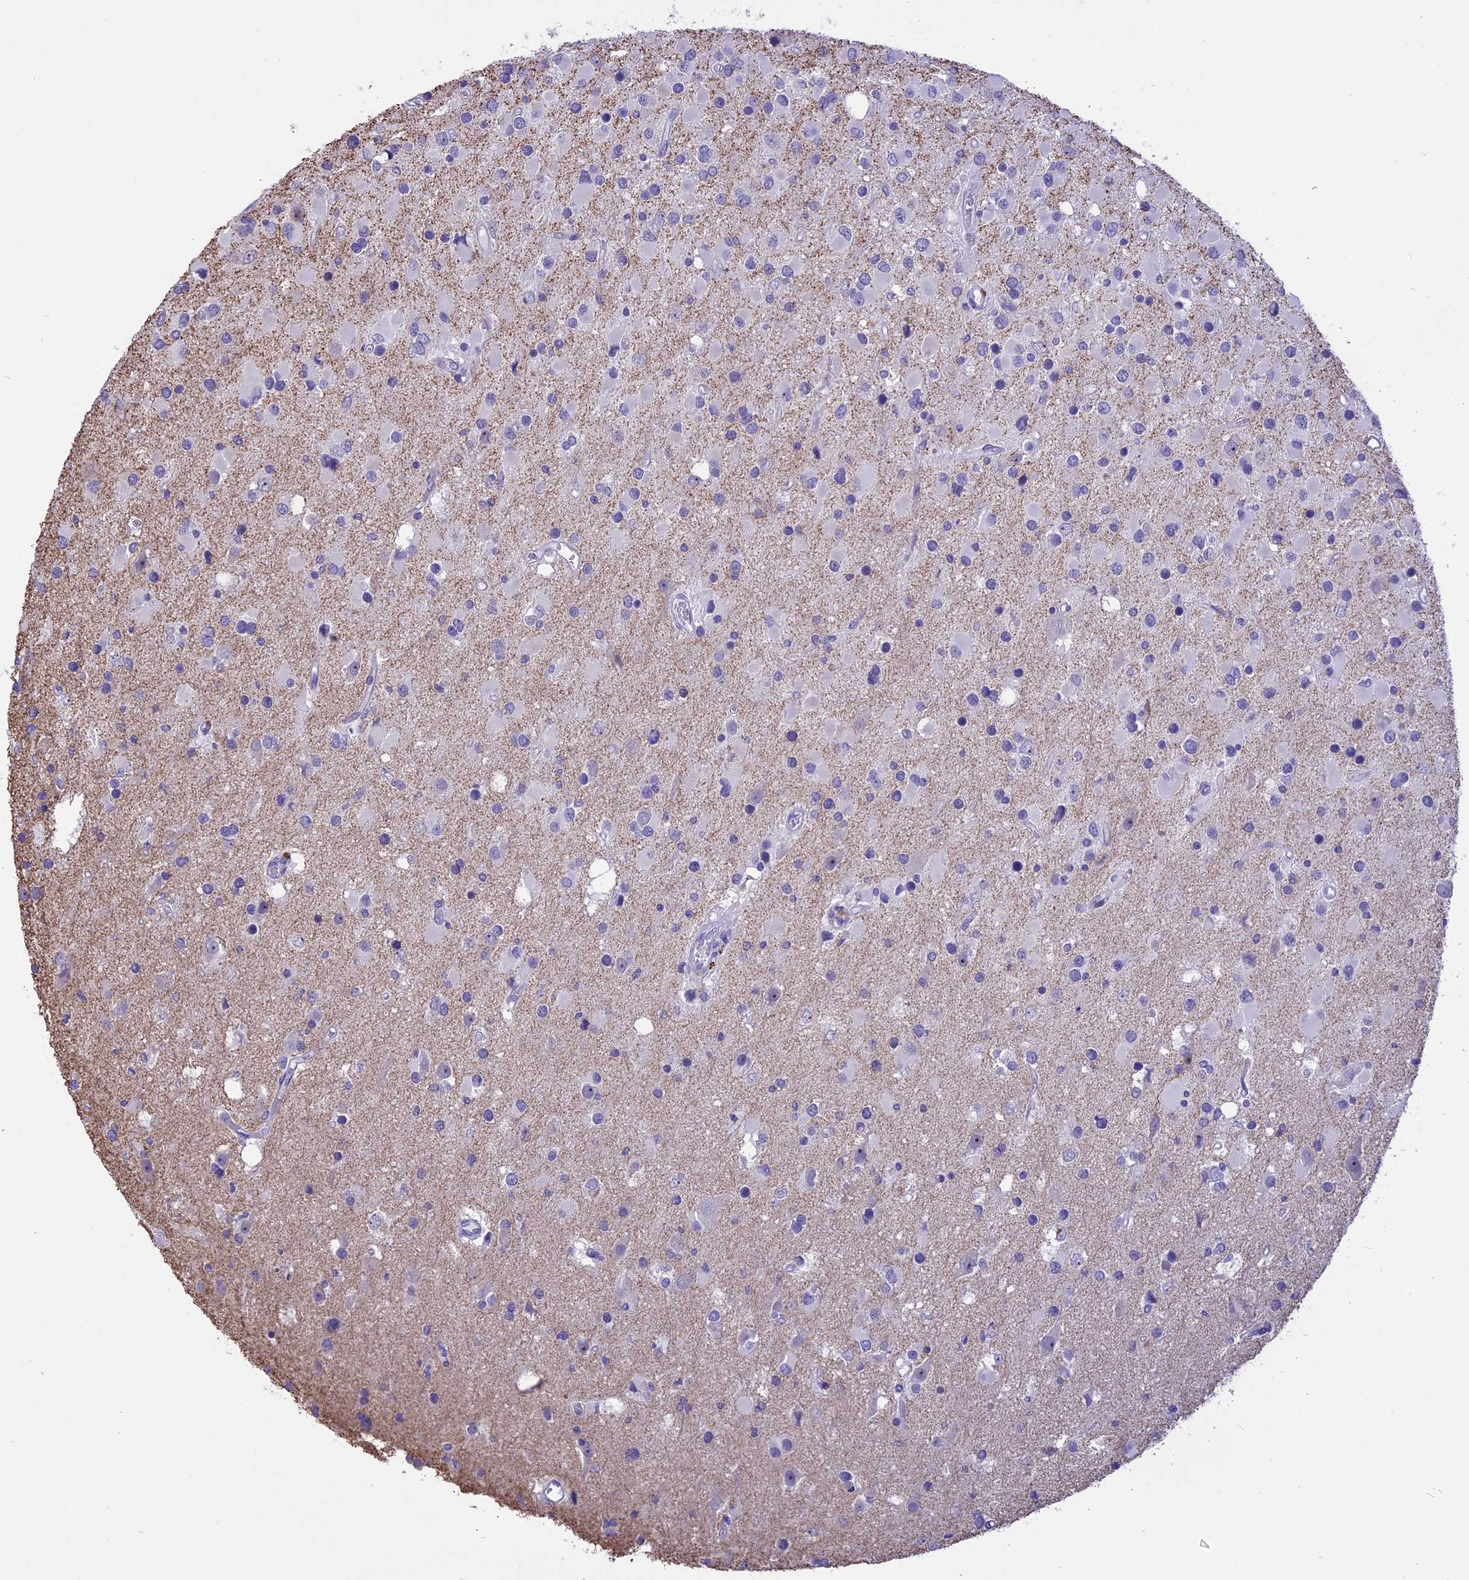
{"staining": {"intensity": "negative", "quantity": "none", "location": "none"}, "tissue": "glioma", "cell_type": "Tumor cells", "image_type": "cancer", "snomed": [{"axis": "morphology", "description": "Glioma, malignant, High grade"}, {"axis": "topography", "description": "Brain"}], "caption": "High magnification brightfield microscopy of glioma stained with DAB (3,3'-diaminobenzidine) (brown) and counterstained with hematoxylin (blue): tumor cells show no significant staining.", "gene": "CMSS1", "patient": {"sex": "male", "age": 53}}